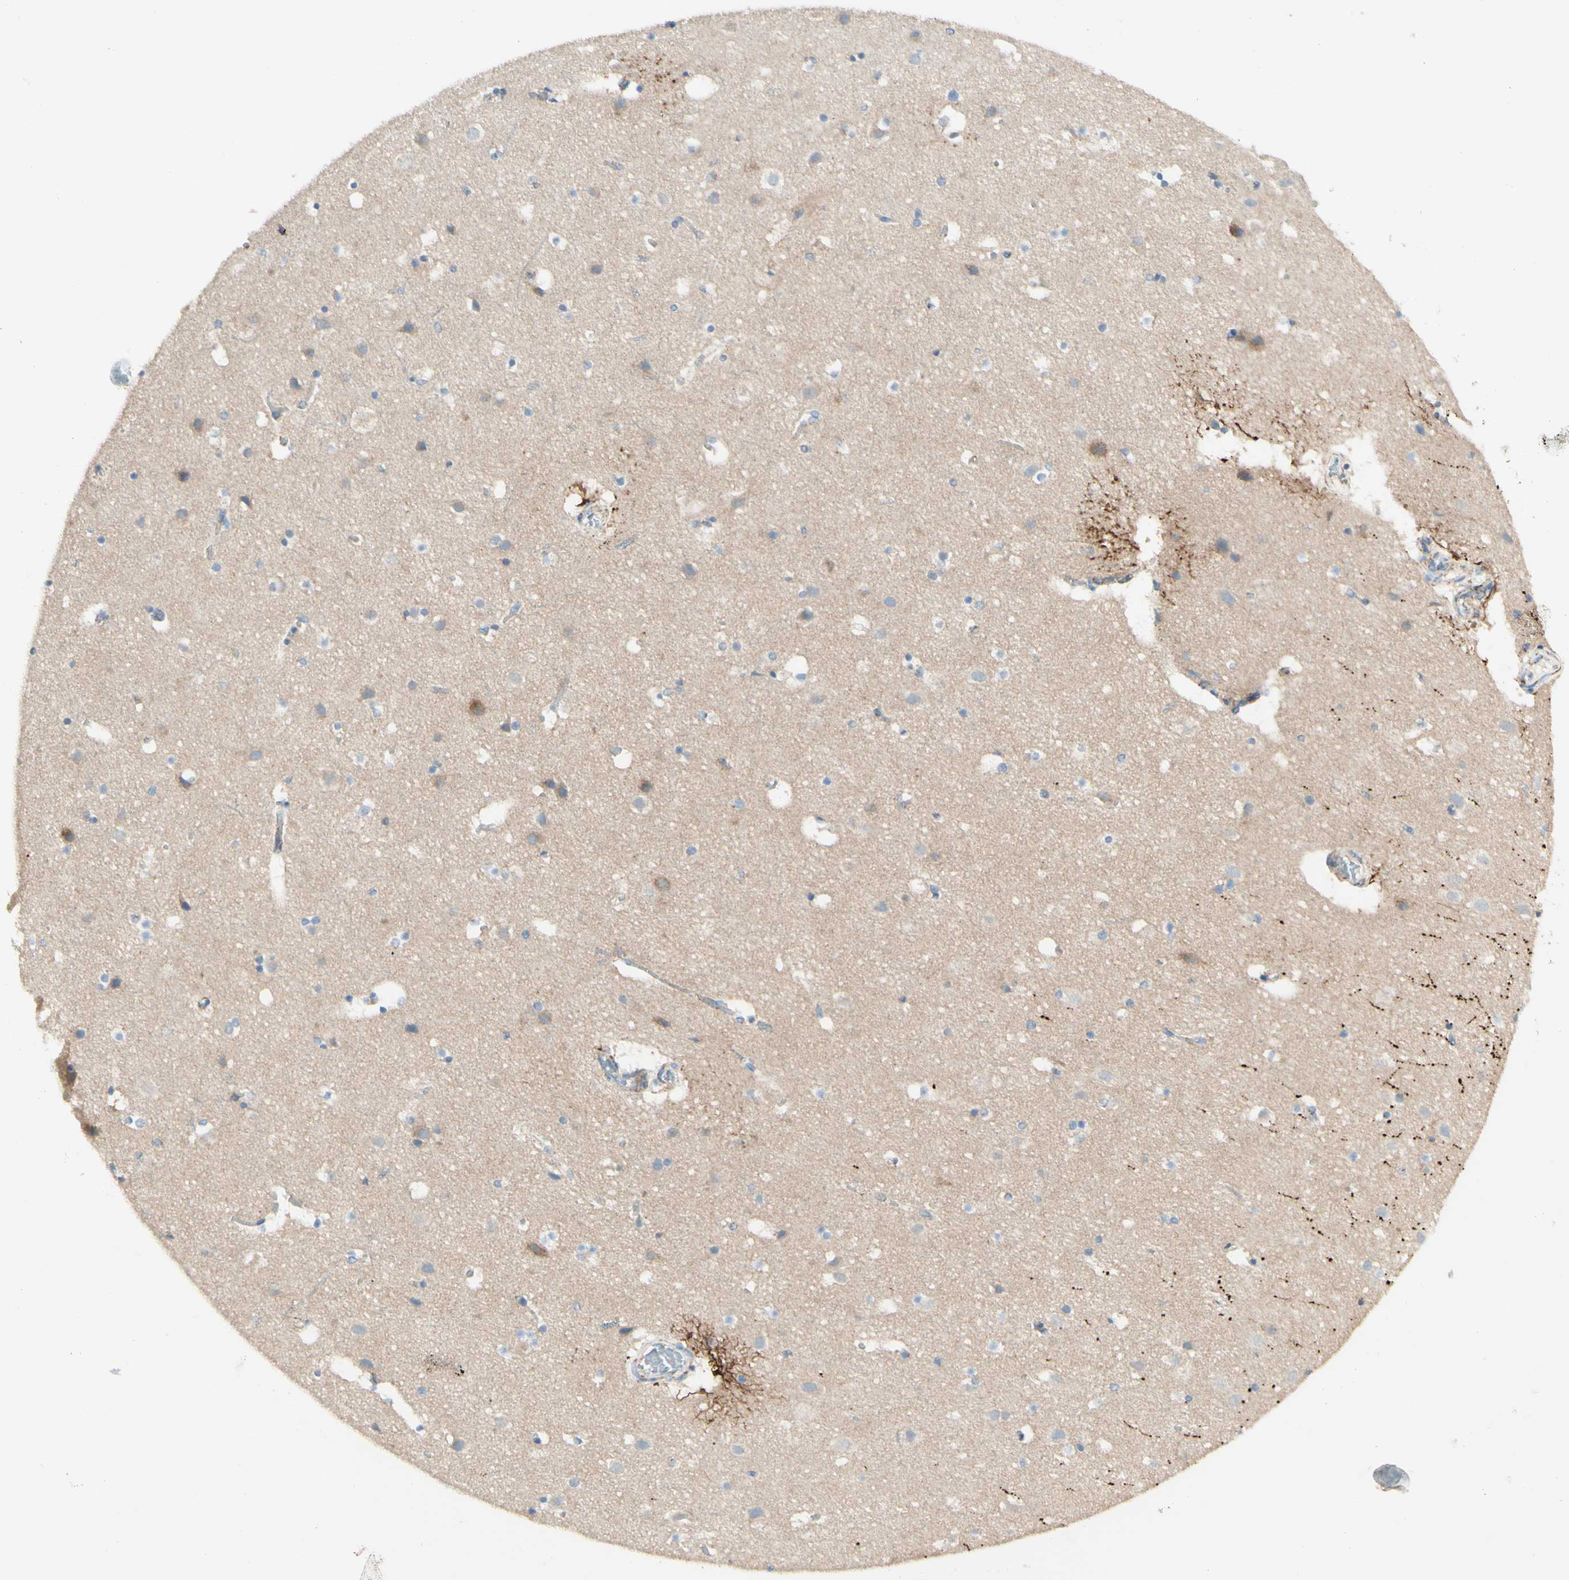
{"staining": {"intensity": "weak", "quantity": ">75%", "location": "cytoplasmic/membranous"}, "tissue": "cerebral cortex", "cell_type": "Endothelial cells", "image_type": "normal", "snomed": [{"axis": "morphology", "description": "Normal tissue, NOS"}, {"axis": "topography", "description": "Cerebral cortex"}], "caption": "Immunohistochemical staining of benign cerebral cortex displays weak cytoplasmic/membranous protein staining in about >75% of endothelial cells. (brown staining indicates protein expression, while blue staining denotes nuclei).", "gene": "ARMC10", "patient": {"sex": "male", "age": 45}}